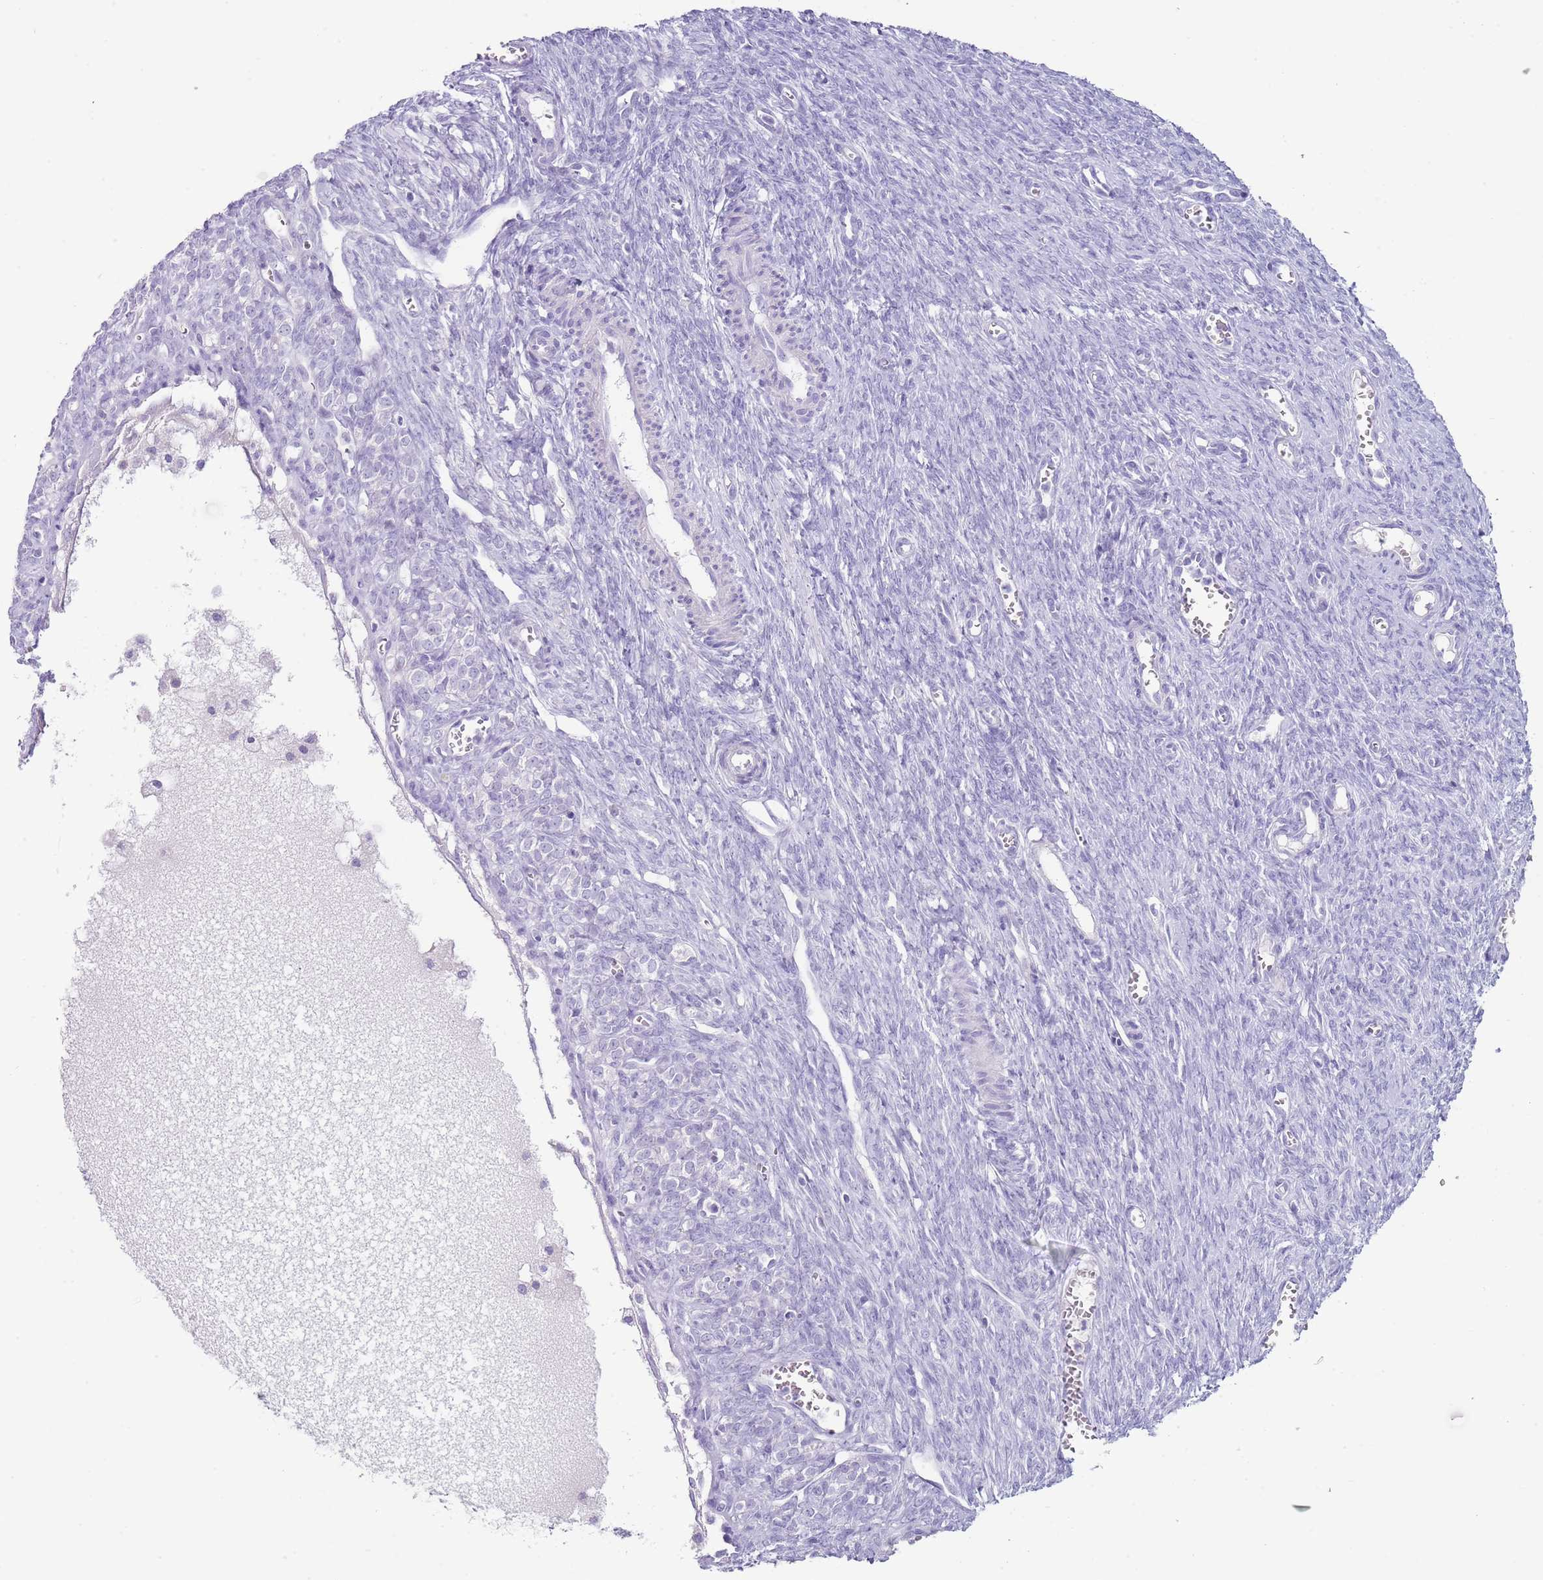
{"staining": {"intensity": "negative", "quantity": "none", "location": "none"}, "tissue": "ovary", "cell_type": "Follicle cells", "image_type": "normal", "snomed": [{"axis": "morphology", "description": "Normal tissue, NOS"}, {"axis": "topography", "description": "Ovary"}], "caption": "Human ovary stained for a protein using immunohistochemistry (IHC) displays no staining in follicle cells.", "gene": "ENSG00000271254", "patient": {"sex": "female", "age": 44}}